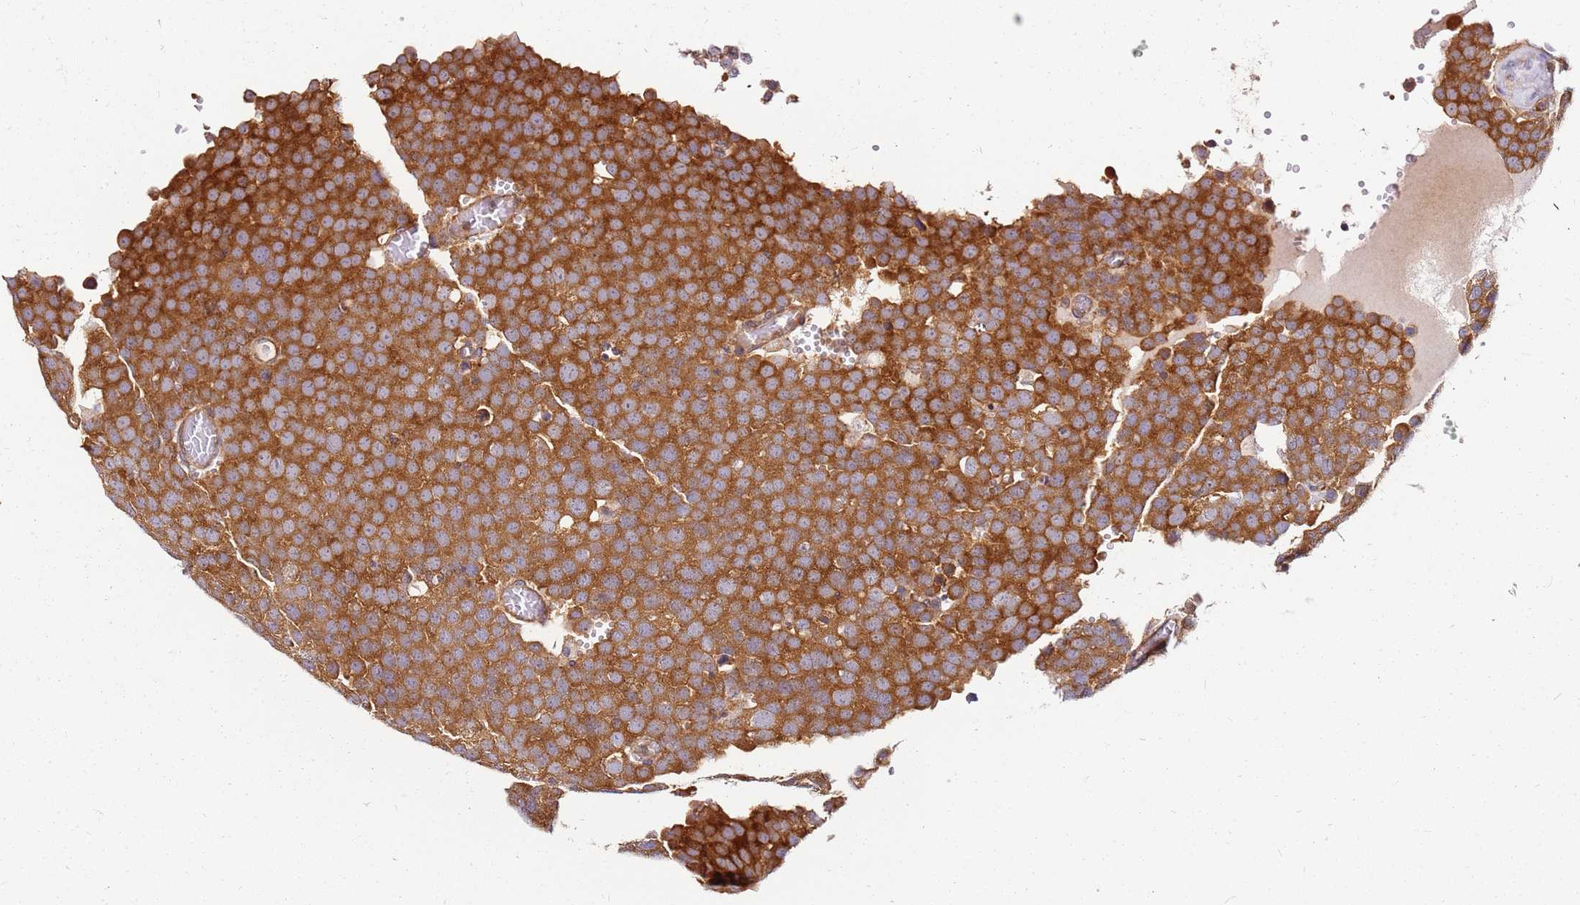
{"staining": {"intensity": "strong", "quantity": ">75%", "location": "cytoplasmic/membranous"}, "tissue": "testis cancer", "cell_type": "Tumor cells", "image_type": "cancer", "snomed": [{"axis": "morphology", "description": "Normal tissue, NOS"}, {"axis": "morphology", "description": "Seminoma, NOS"}, {"axis": "topography", "description": "Testis"}], "caption": "Strong cytoplasmic/membranous expression for a protein is identified in approximately >75% of tumor cells of testis cancer using immunohistochemistry.", "gene": "PIH1D1", "patient": {"sex": "male", "age": 71}}